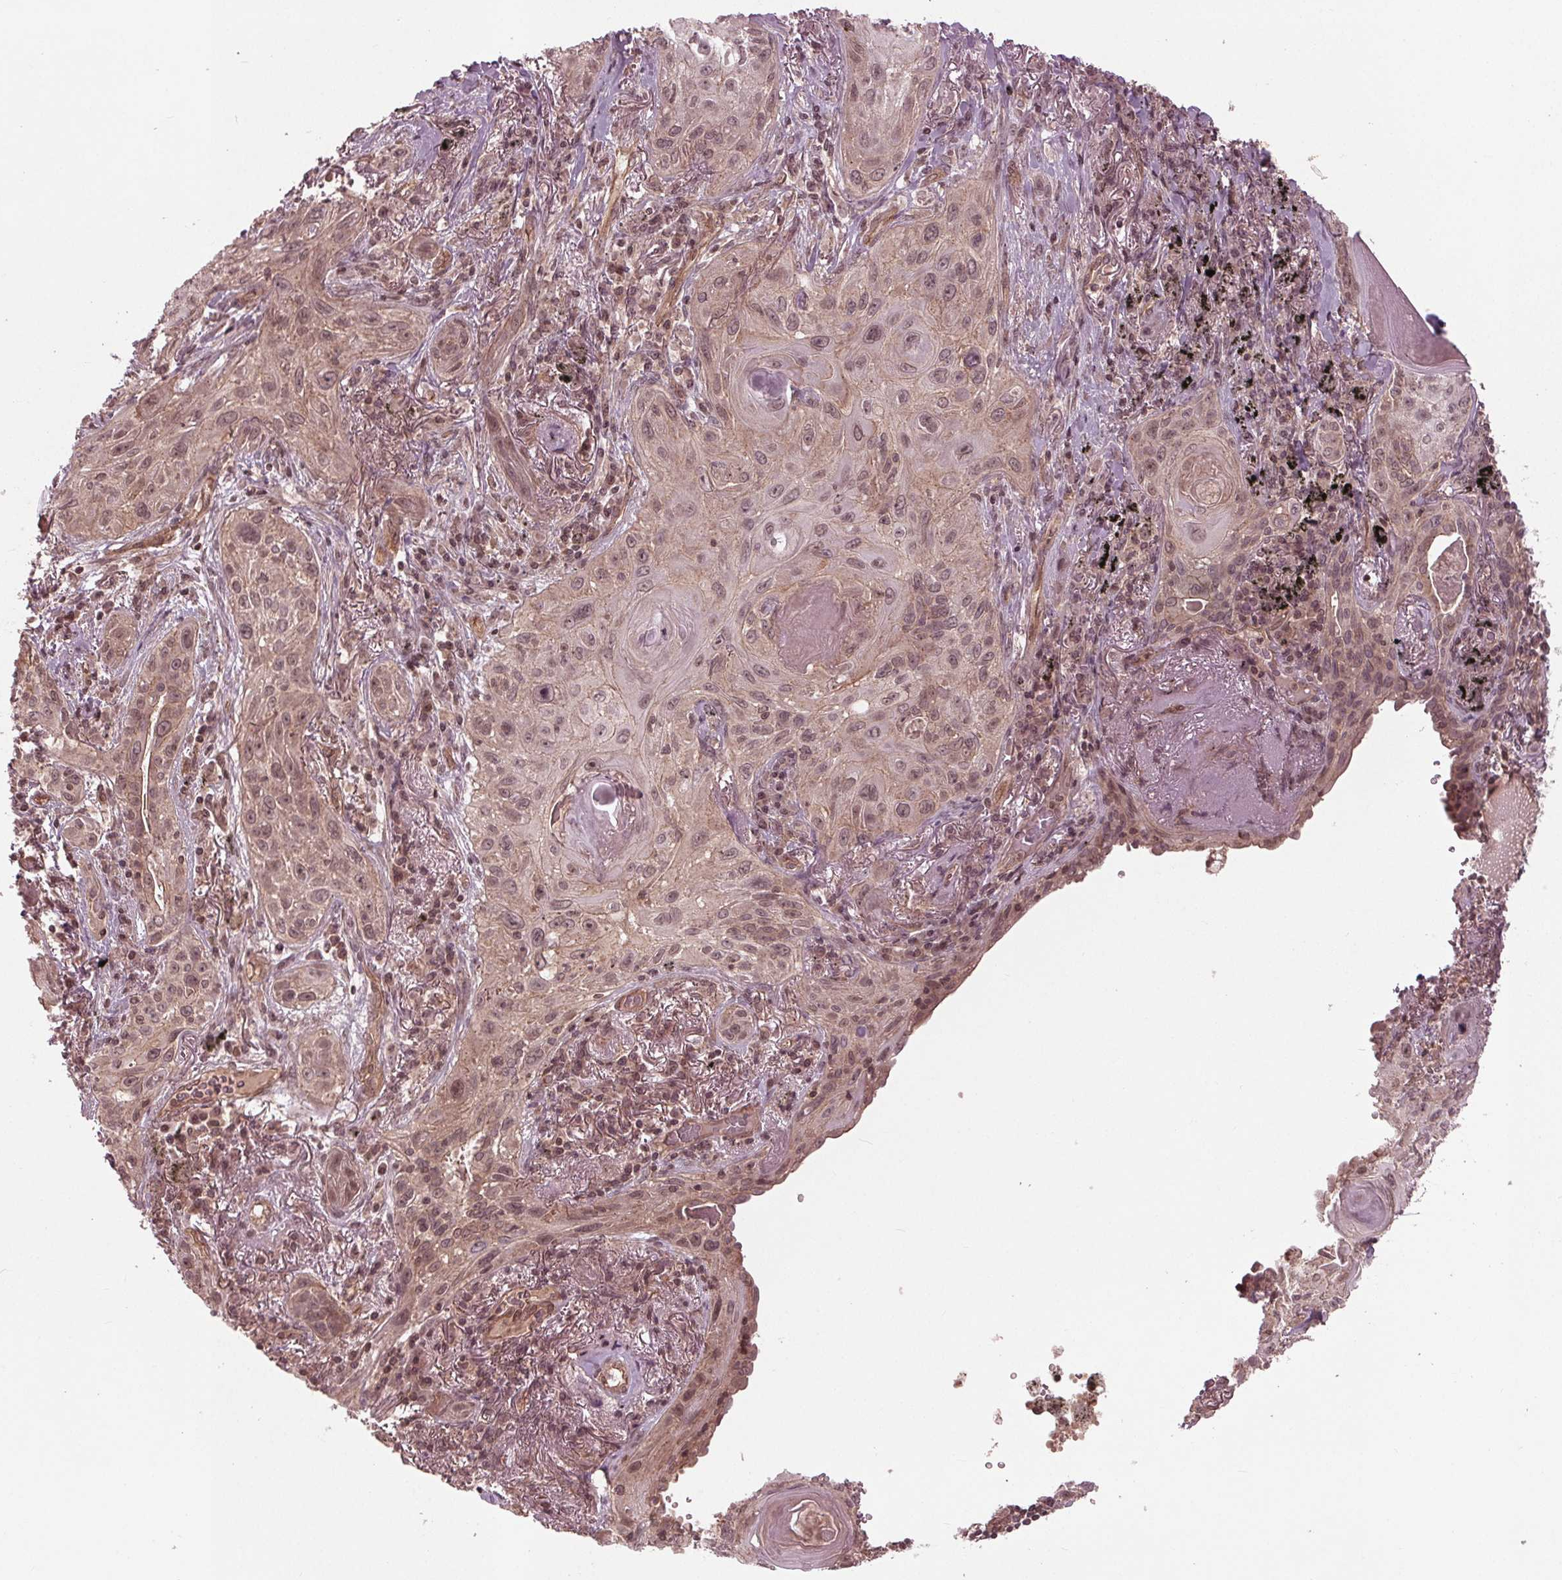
{"staining": {"intensity": "weak", "quantity": "25%-75%", "location": "cytoplasmic/membranous,nuclear"}, "tissue": "lung cancer", "cell_type": "Tumor cells", "image_type": "cancer", "snomed": [{"axis": "morphology", "description": "Squamous cell carcinoma, NOS"}, {"axis": "topography", "description": "Lung"}], "caption": "Immunohistochemical staining of human lung cancer demonstrates weak cytoplasmic/membranous and nuclear protein positivity in about 25%-75% of tumor cells. The staining is performed using DAB brown chromogen to label protein expression. The nuclei are counter-stained blue using hematoxylin.", "gene": "BTBD1", "patient": {"sex": "male", "age": 79}}